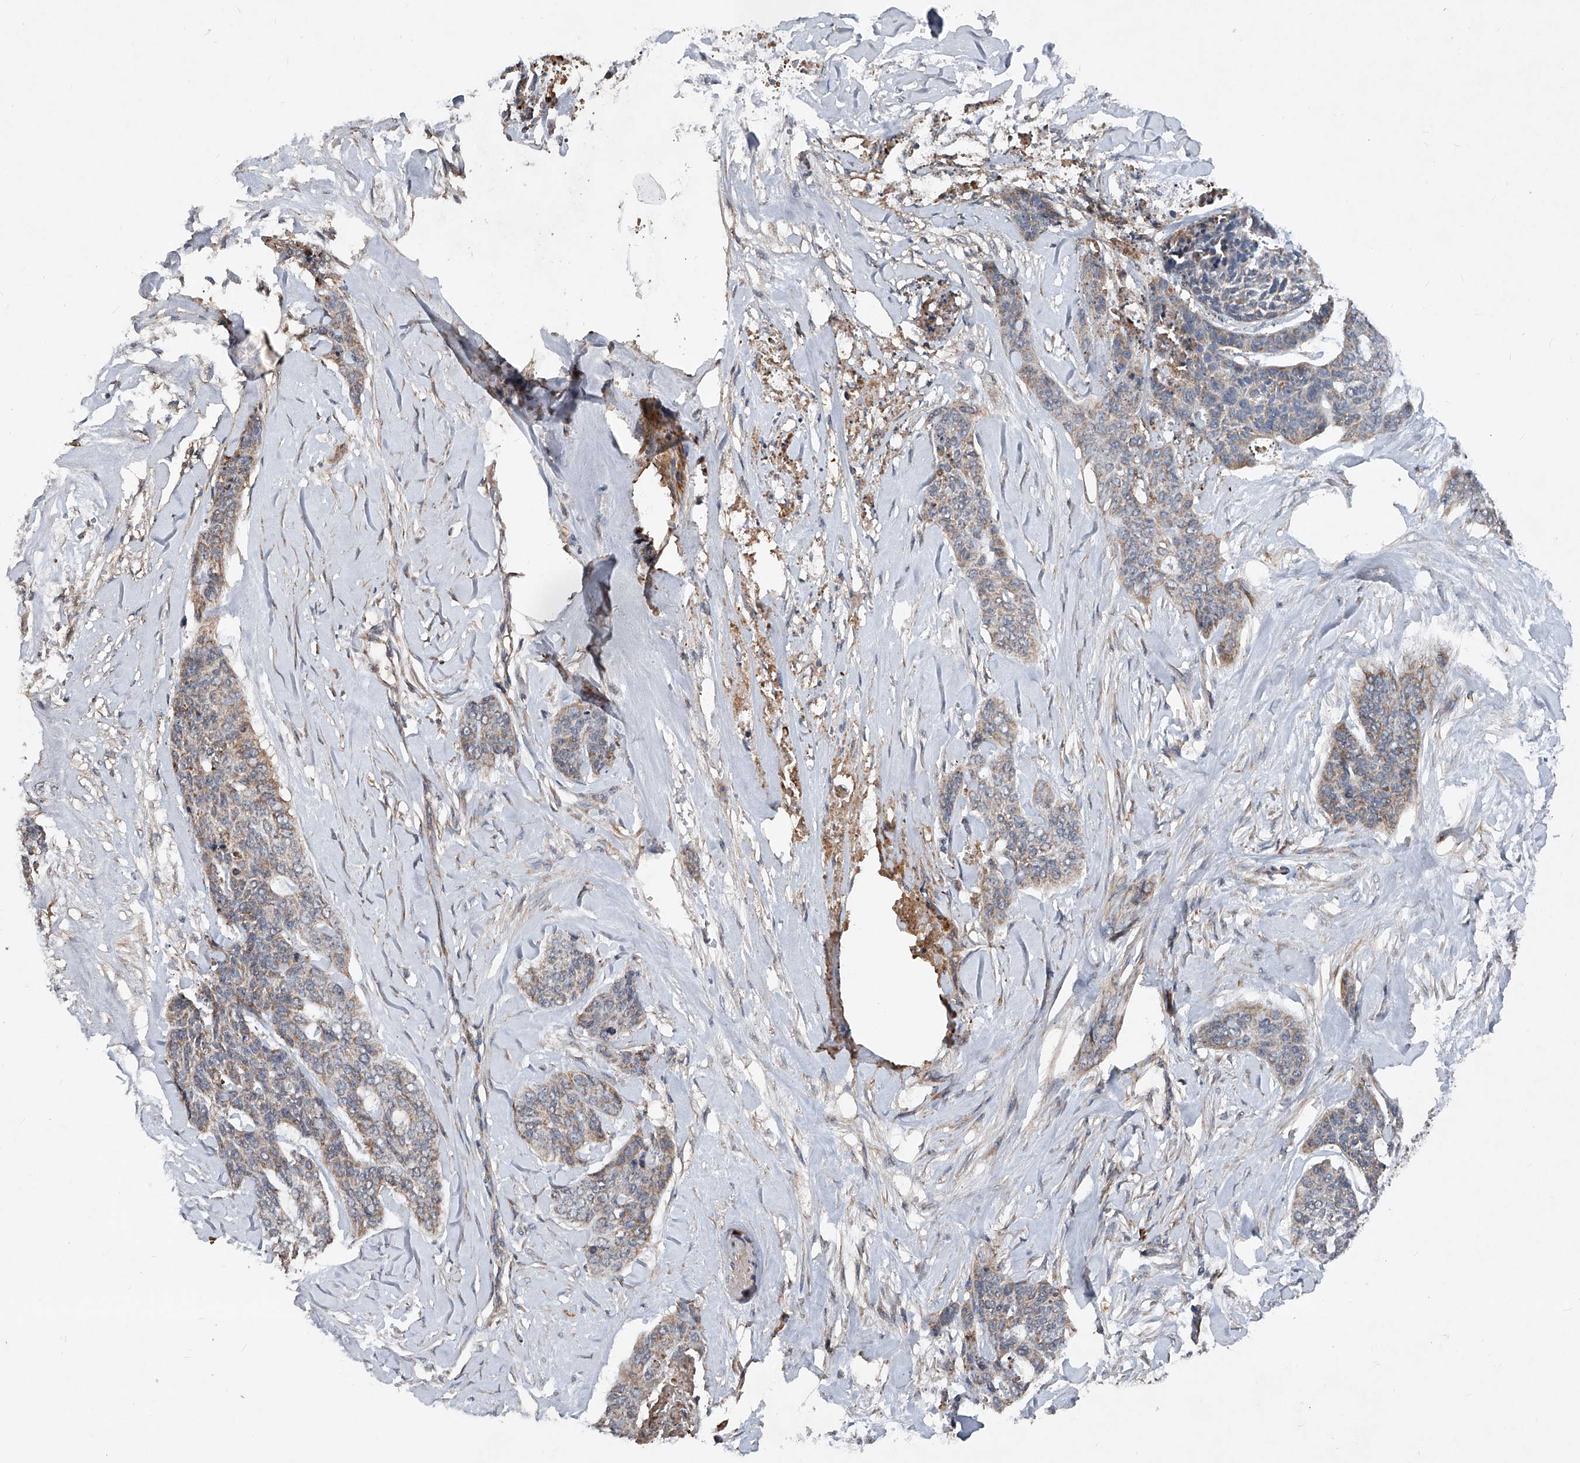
{"staining": {"intensity": "weak", "quantity": "<25%", "location": "cytoplasmic/membranous"}, "tissue": "skin cancer", "cell_type": "Tumor cells", "image_type": "cancer", "snomed": [{"axis": "morphology", "description": "Basal cell carcinoma"}, {"axis": "topography", "description": "Skin"}], "caption": "Tumor cells are negative for protein expression in human basal cell carcinoma (skin).", "gene": "SDHA", "patient": {"sex": "female", "age": 64}}